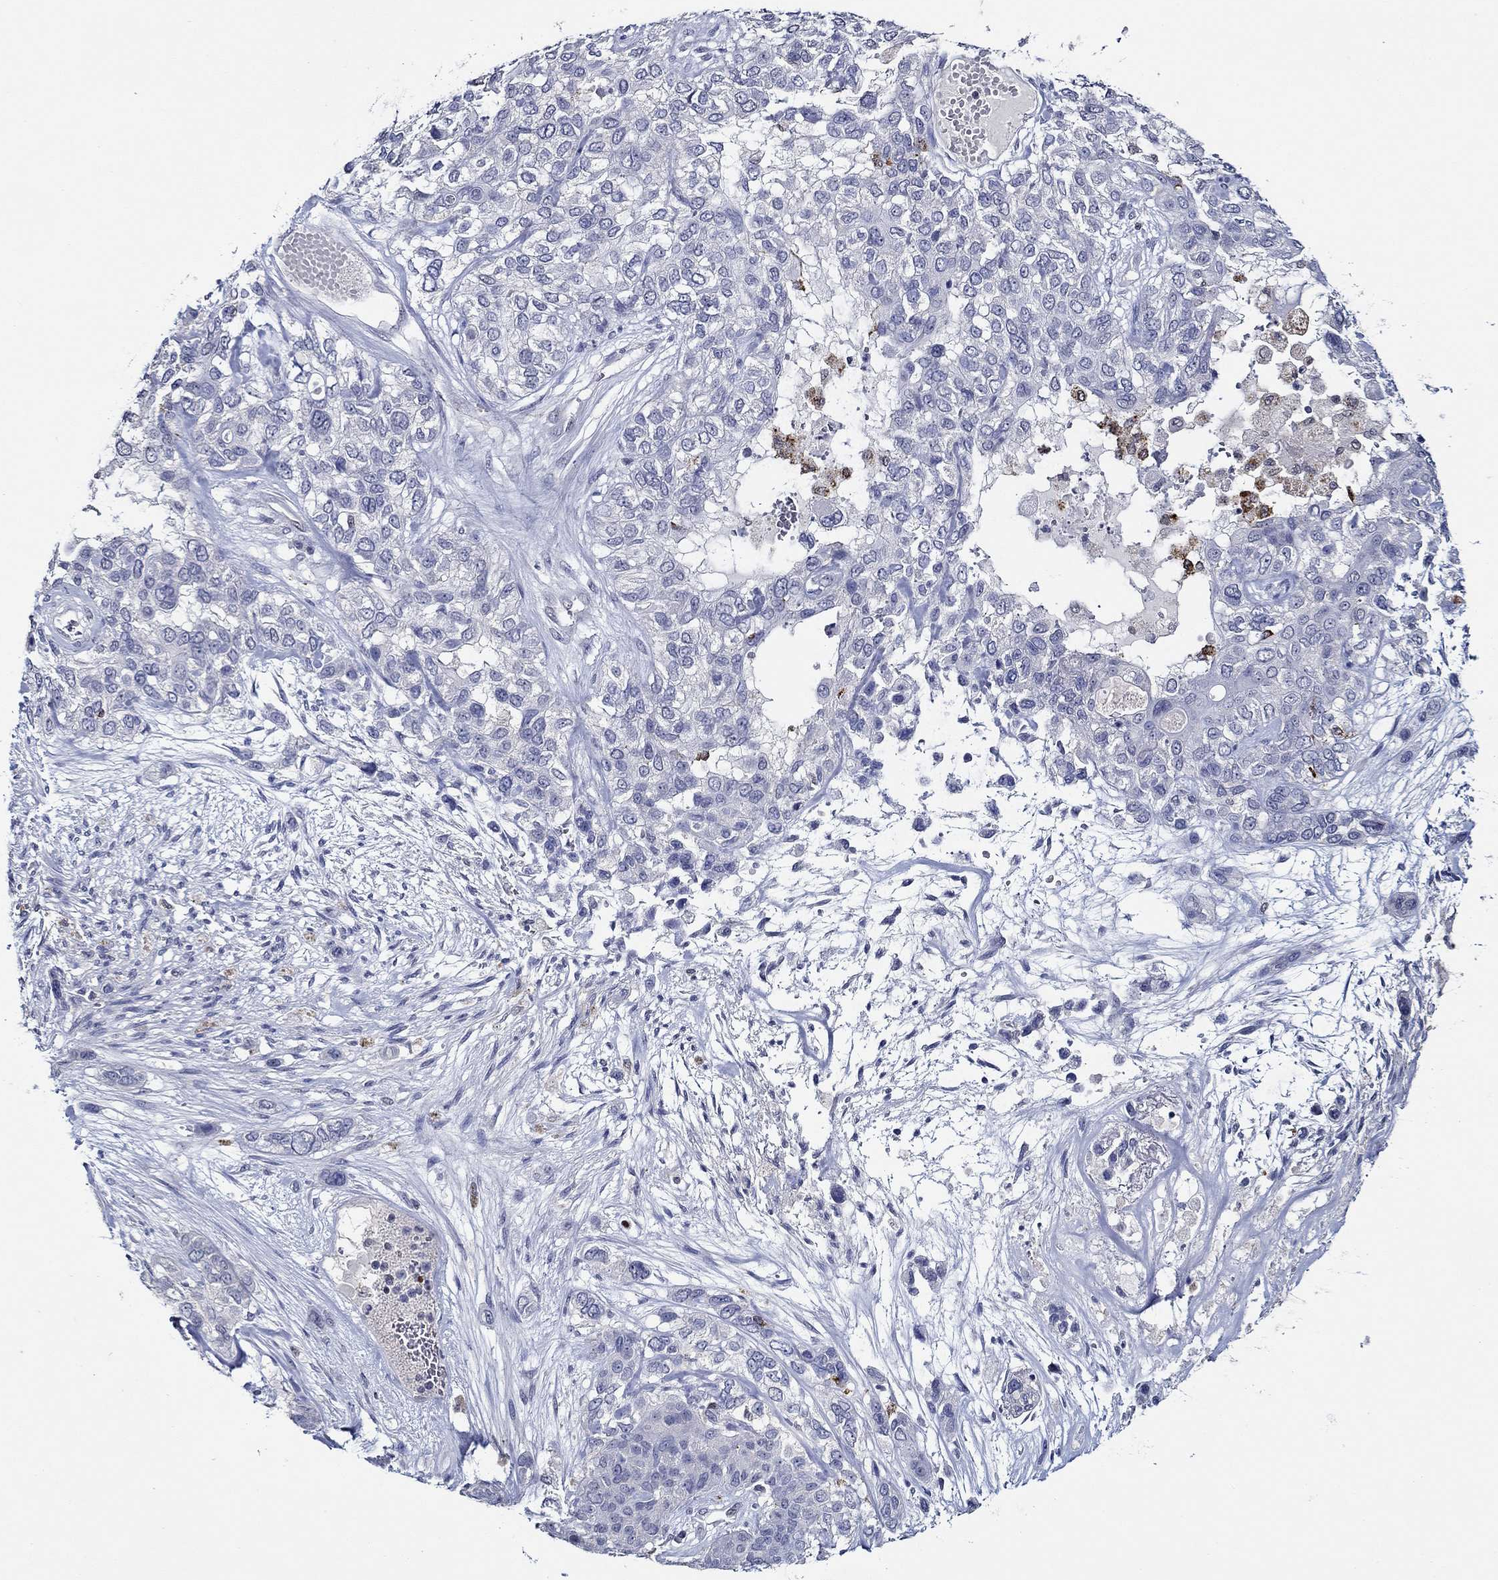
{"staining": {"intensity": "negative", "quantity": "none", "location": "none"}, "tissue": "lung cancer", "cell_type": "Tumor cells", "image_type": "cancer", "snomed": [{"axis": "morphology", "description": "Squamous cell carcinoma, NOS"}, {"axis": "topography", "description": "Lung"}], "caption": "DAB immunohistochemical staining of human squamous cell carcinoma (lung) exhibits no significant staining in tumor cells.", "gene": "GATA2", "patient": {"sex": "female", "age": 70}}